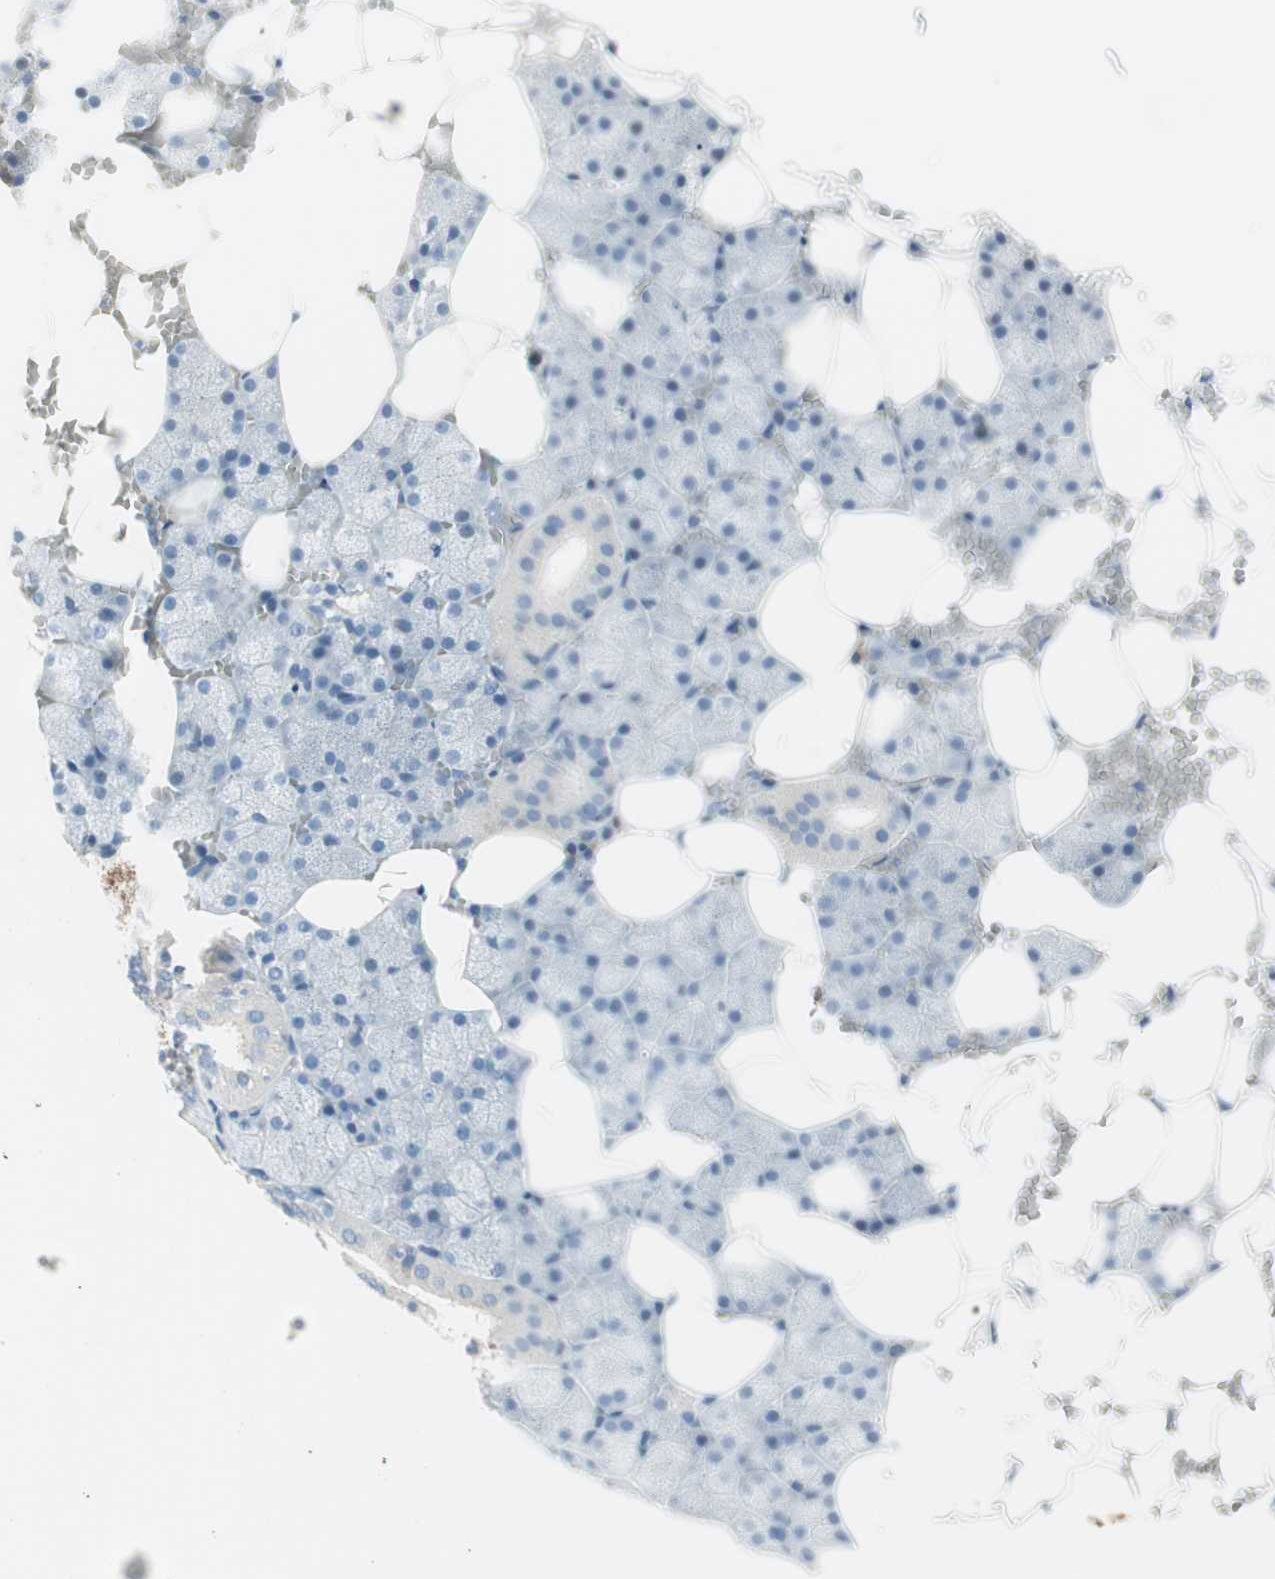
{"staining": {"intensity": "negative", "quantity": "none", "location": "none"}, "tissue": "salivary gland", "cell_type": "Glandular cells", "image_type": "normal", "snomed": [{"axis": "morphology", "description": "Normal tissue, NOS"}, {"axis": "topography", "description": "Salivary gland"}], "caption": "This micrograph is of unremarkable salivary gland stained with immunohistochemistry to label a protein in brown with the nuclei are counter-stained blue. There is no staining in glandular cells.", "gene": "CDHR5", "patient": {"sex": "male", "age": 62}}